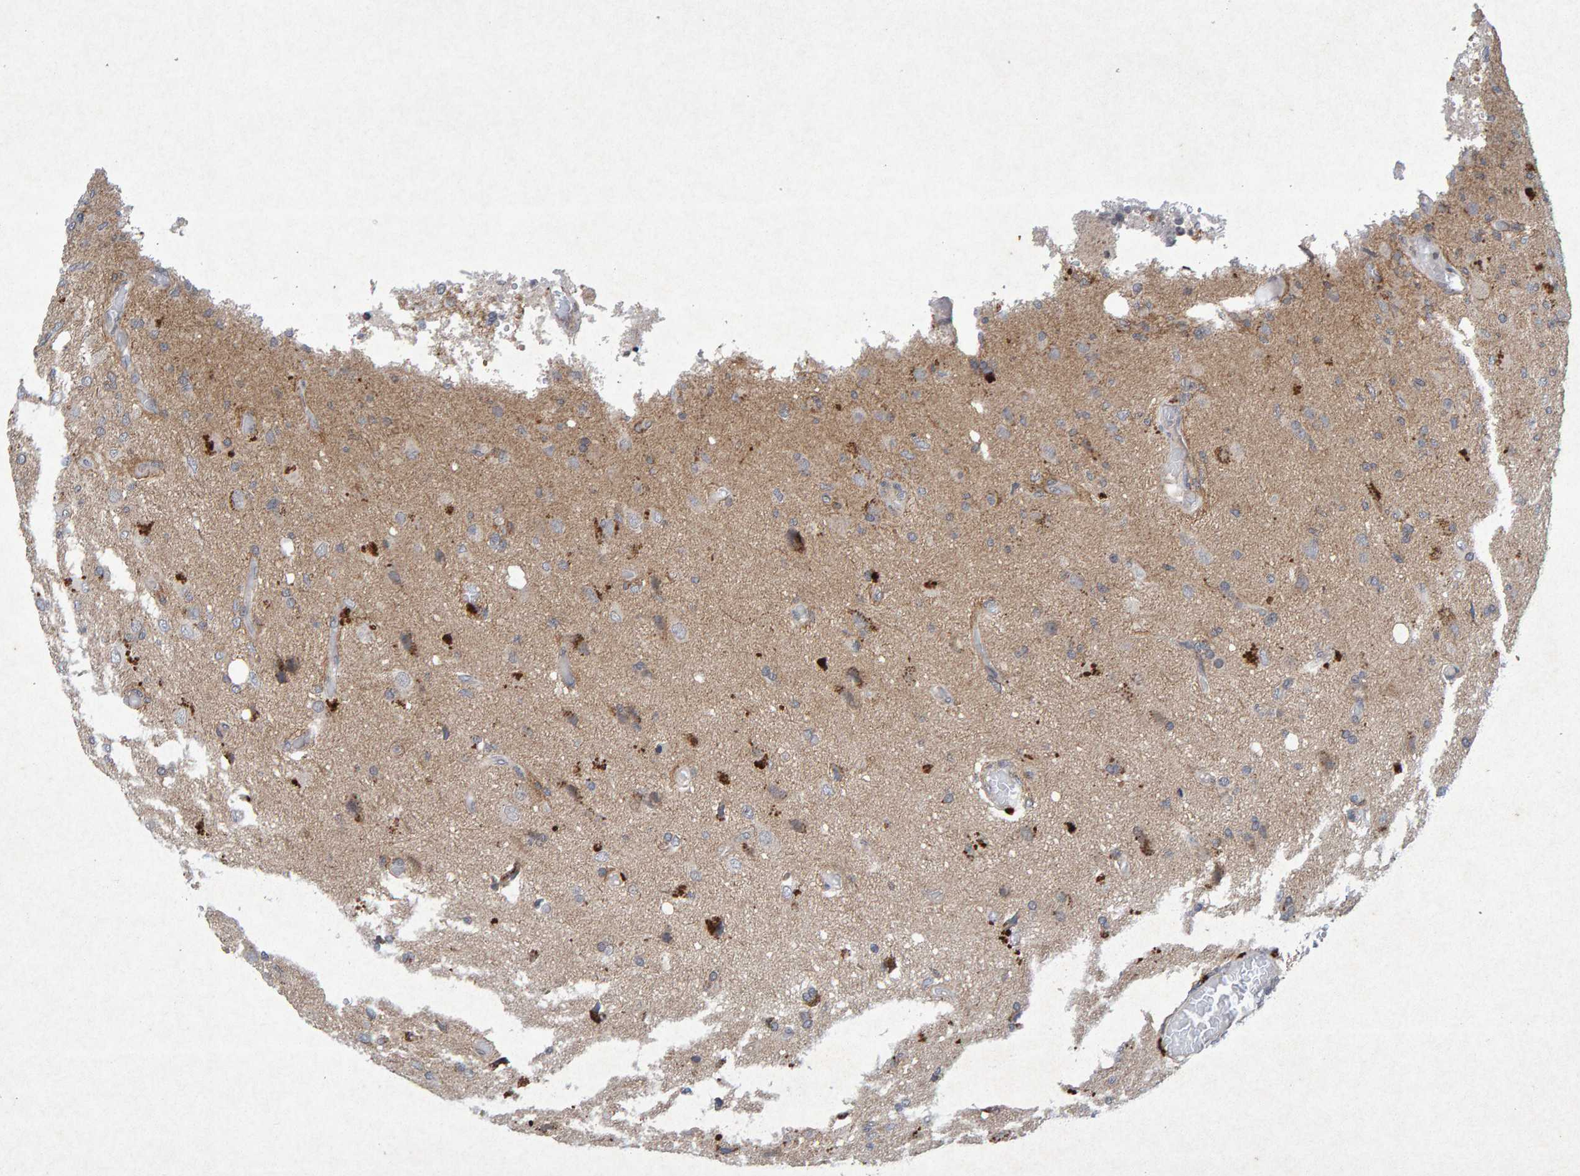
{"staining": {"intensity": "moderate", "quantity": "<25%", "location": "cytoplasmic/membranous"}, "tissue": "glioma", "cell_type": "Tumor cells", "image_type": "cancer", "snomed": [{"axis": "morphology", "description": "Normal tissue, NOS"}, {"axis": "morphology", "description": "Glioma, malignant, High grade"}, {"axis": "topography", "description": "Cerebral cortex"}], "caption": "Immunohistochemical staining of malignant glioma (high-grade) shows low levels of moderate cytoplasmic/membranous protein staining in approximately <25% of tumor cells.", "gene": "CDH2", "patient": {"sex": "male", "age": 77}}